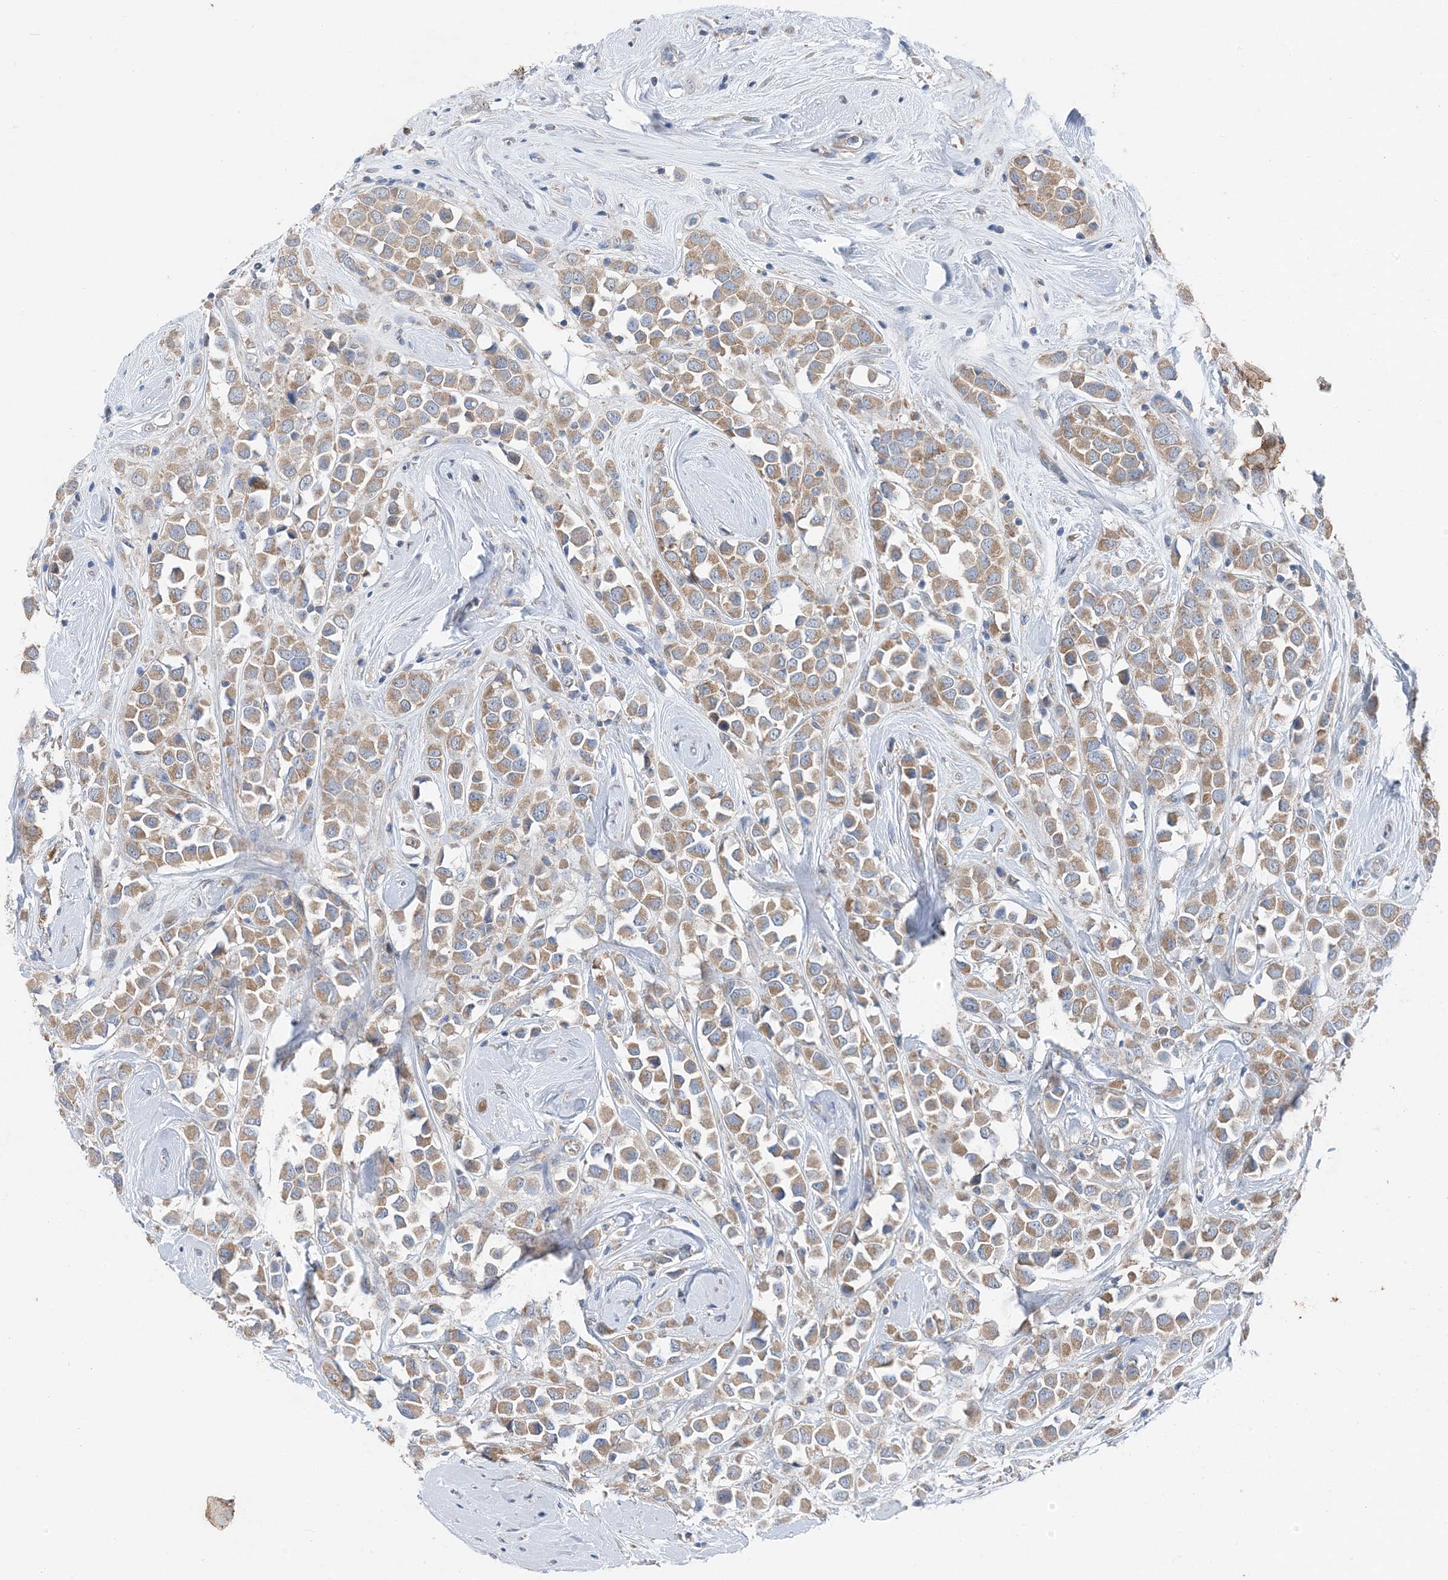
{"staining": {"intensity": "weak", "quantity": "25%-75%", "location": "cytoplasmic/membranous"}, "tissue": "breast cancer", "cell_type": "Tumor cells", "image_type": "cancer", "snomed": [{"axis": "morphology", "description": "Duct carcinoma"}, {"axis": "topography", "description": "Breast"}], "caption": "The image exhibits staining of intraductal carcinoma (breast), revealing weak cytoplasmic/membranous protein expression (brown color) within tumor cells.", "gene": "DHX30", "patient": {"sex": "female", "age": 61}}